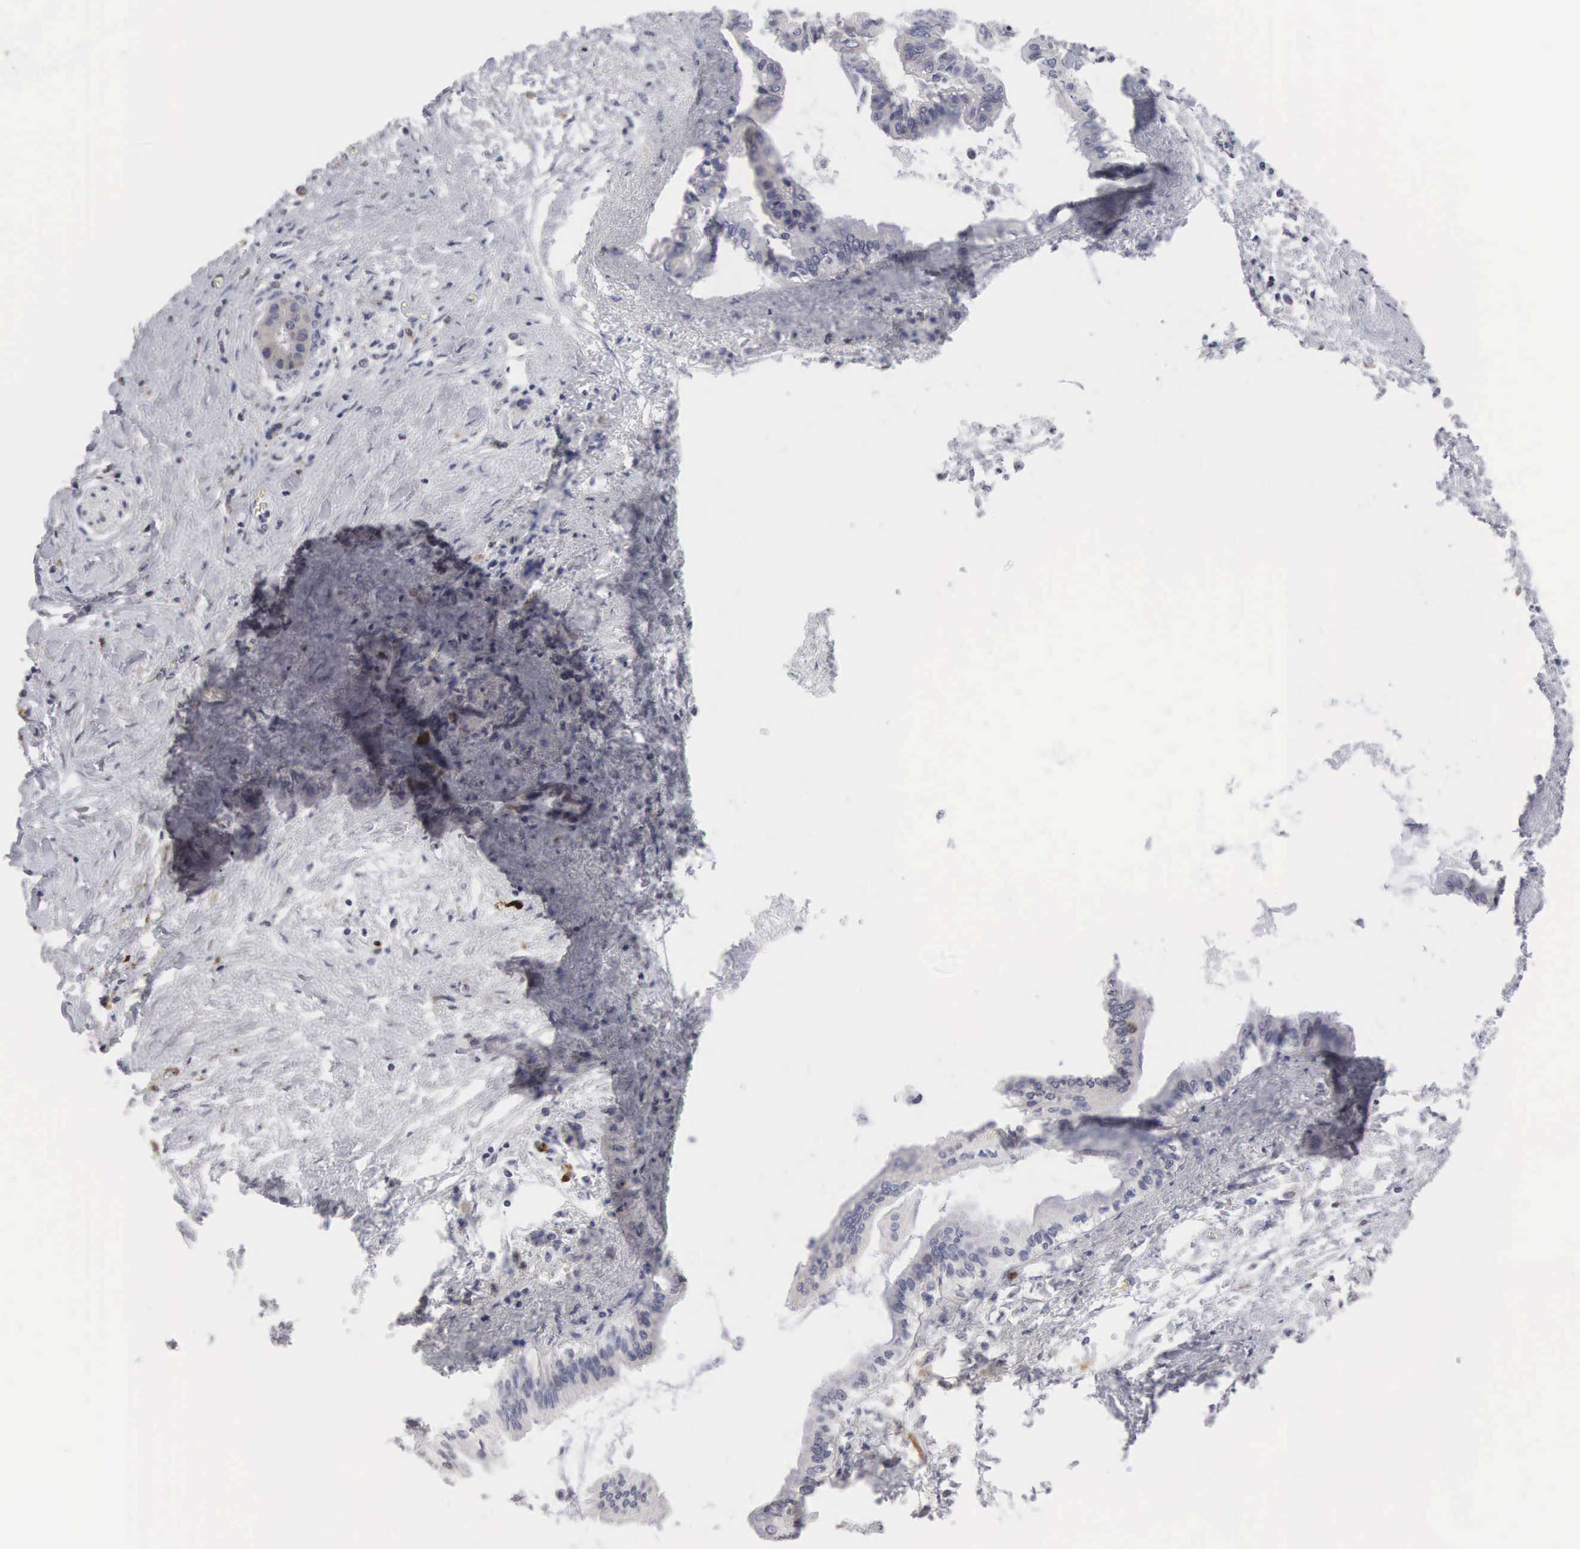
{"staining": {"intensity": "negative", "quantity": "none", "location": "none"}, "tissue": "pancreatic cancer", "cell_type": "Tumor cells", "image_type": "cancer", "snomed": [{"axis": "morphology", "description": "Adenocarcinoma, NOS"}, {"axis": "topography", "description": "Pancreas"}], "caption": "Micrograph shows no significant protein expression in tumor cells of adenocarcinoma (pancreatic).", "gene": "HMOX1", "patient": {"sex": "female", "age": 64}}